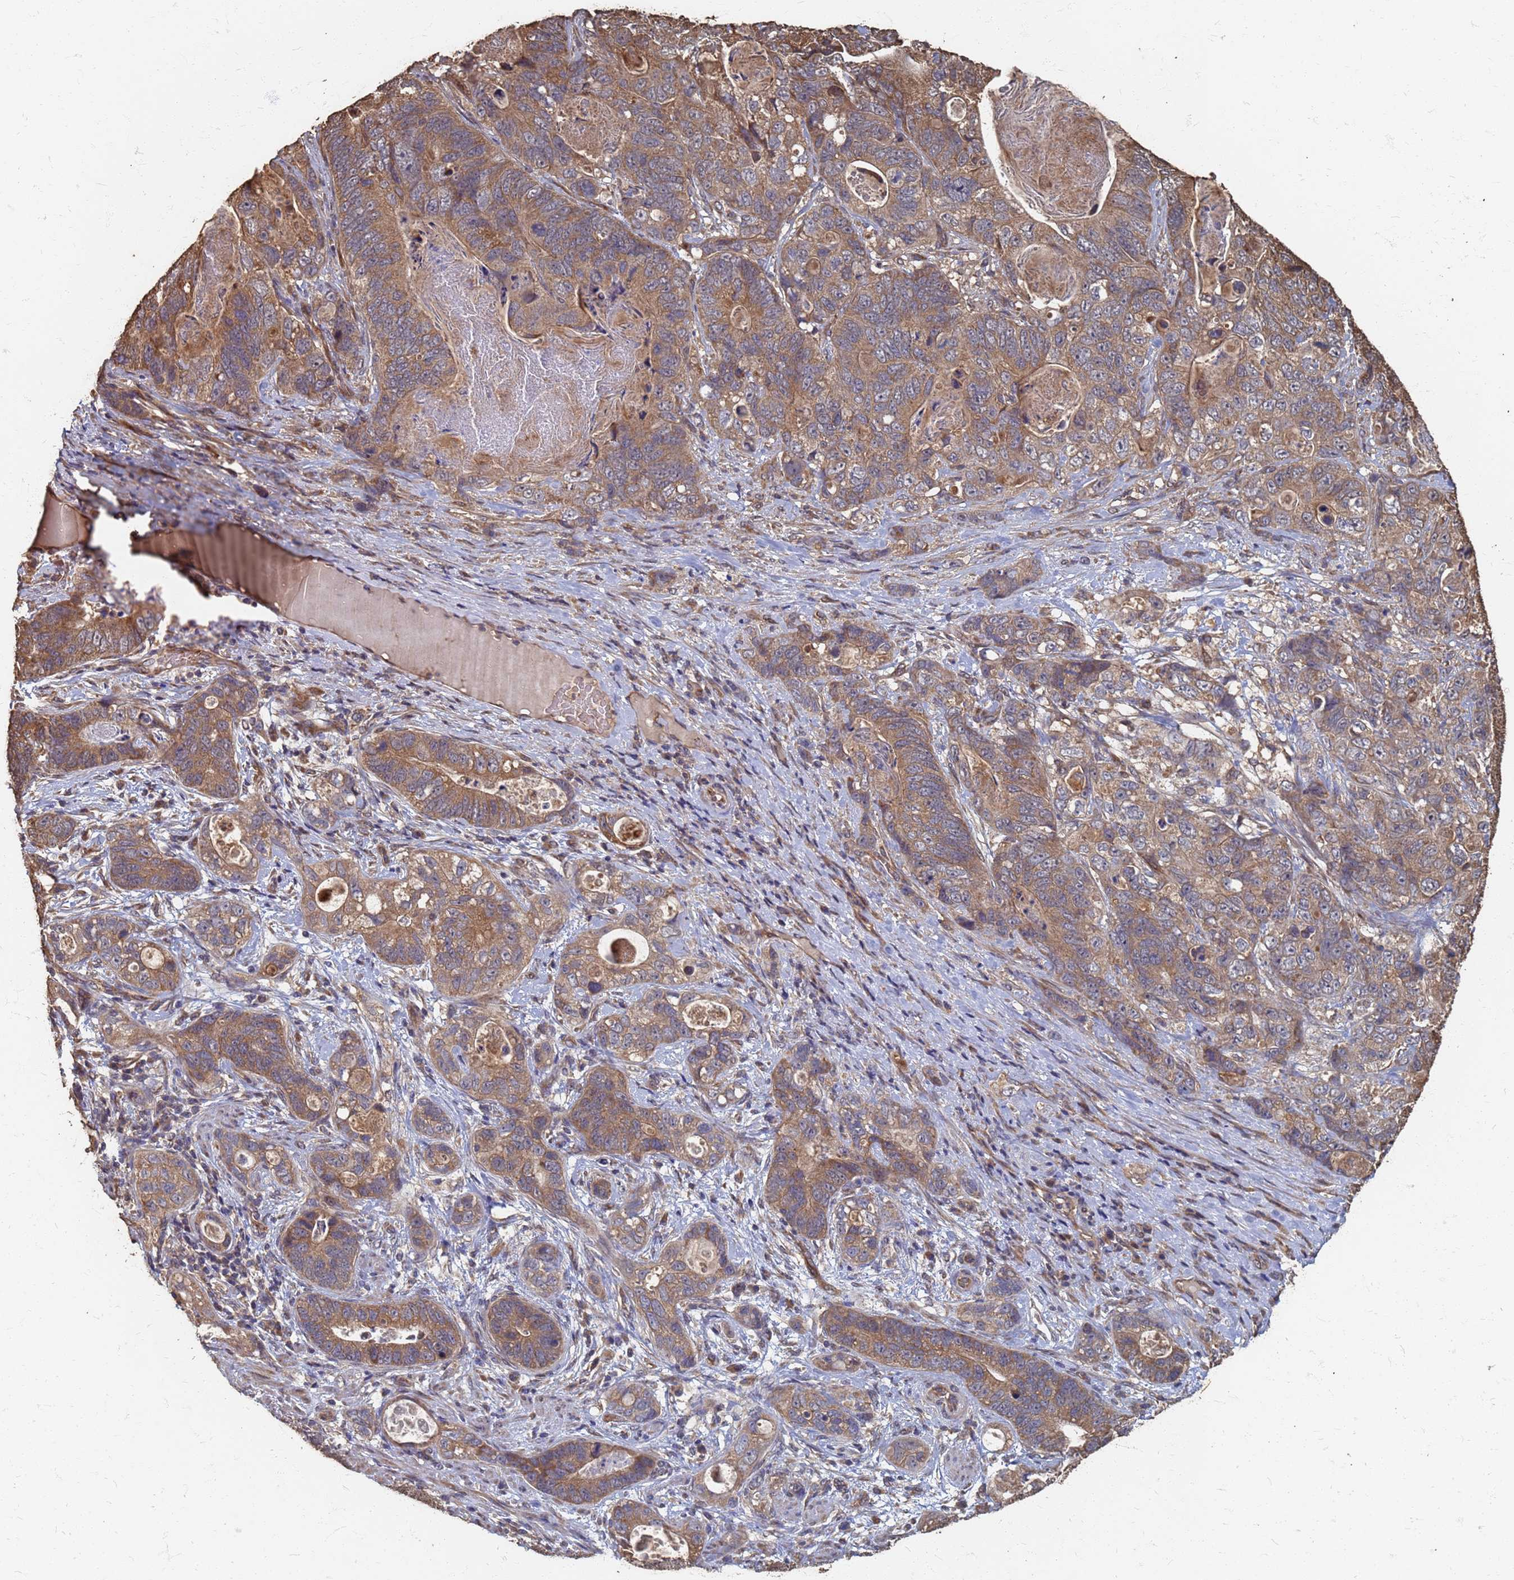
{"staining": {"intensity": "moderate", "quantity": ">75%", "location": "cytoplasmic/membranous"}, "tissue": "stomach cancer", "cell_type": "Tumor cells", "image_type": "cancer", "snomed": [{"axis": "morphology", "description": "Normal tissue, NOS"}, {"axis": "morphology", "description": "Adenocarcinoma, NOS"}, {"axis": "topography", "description": "Stomach"}], "caption": "This photomicrograph displays immunohistochemistry staining of stomach adenocarcinoma, with medium moderate cytoplasmic/membranous staining in about >75% of tumor cells.", "gene": "DPH5", "patient": {"sex": "female", "age": 89}}